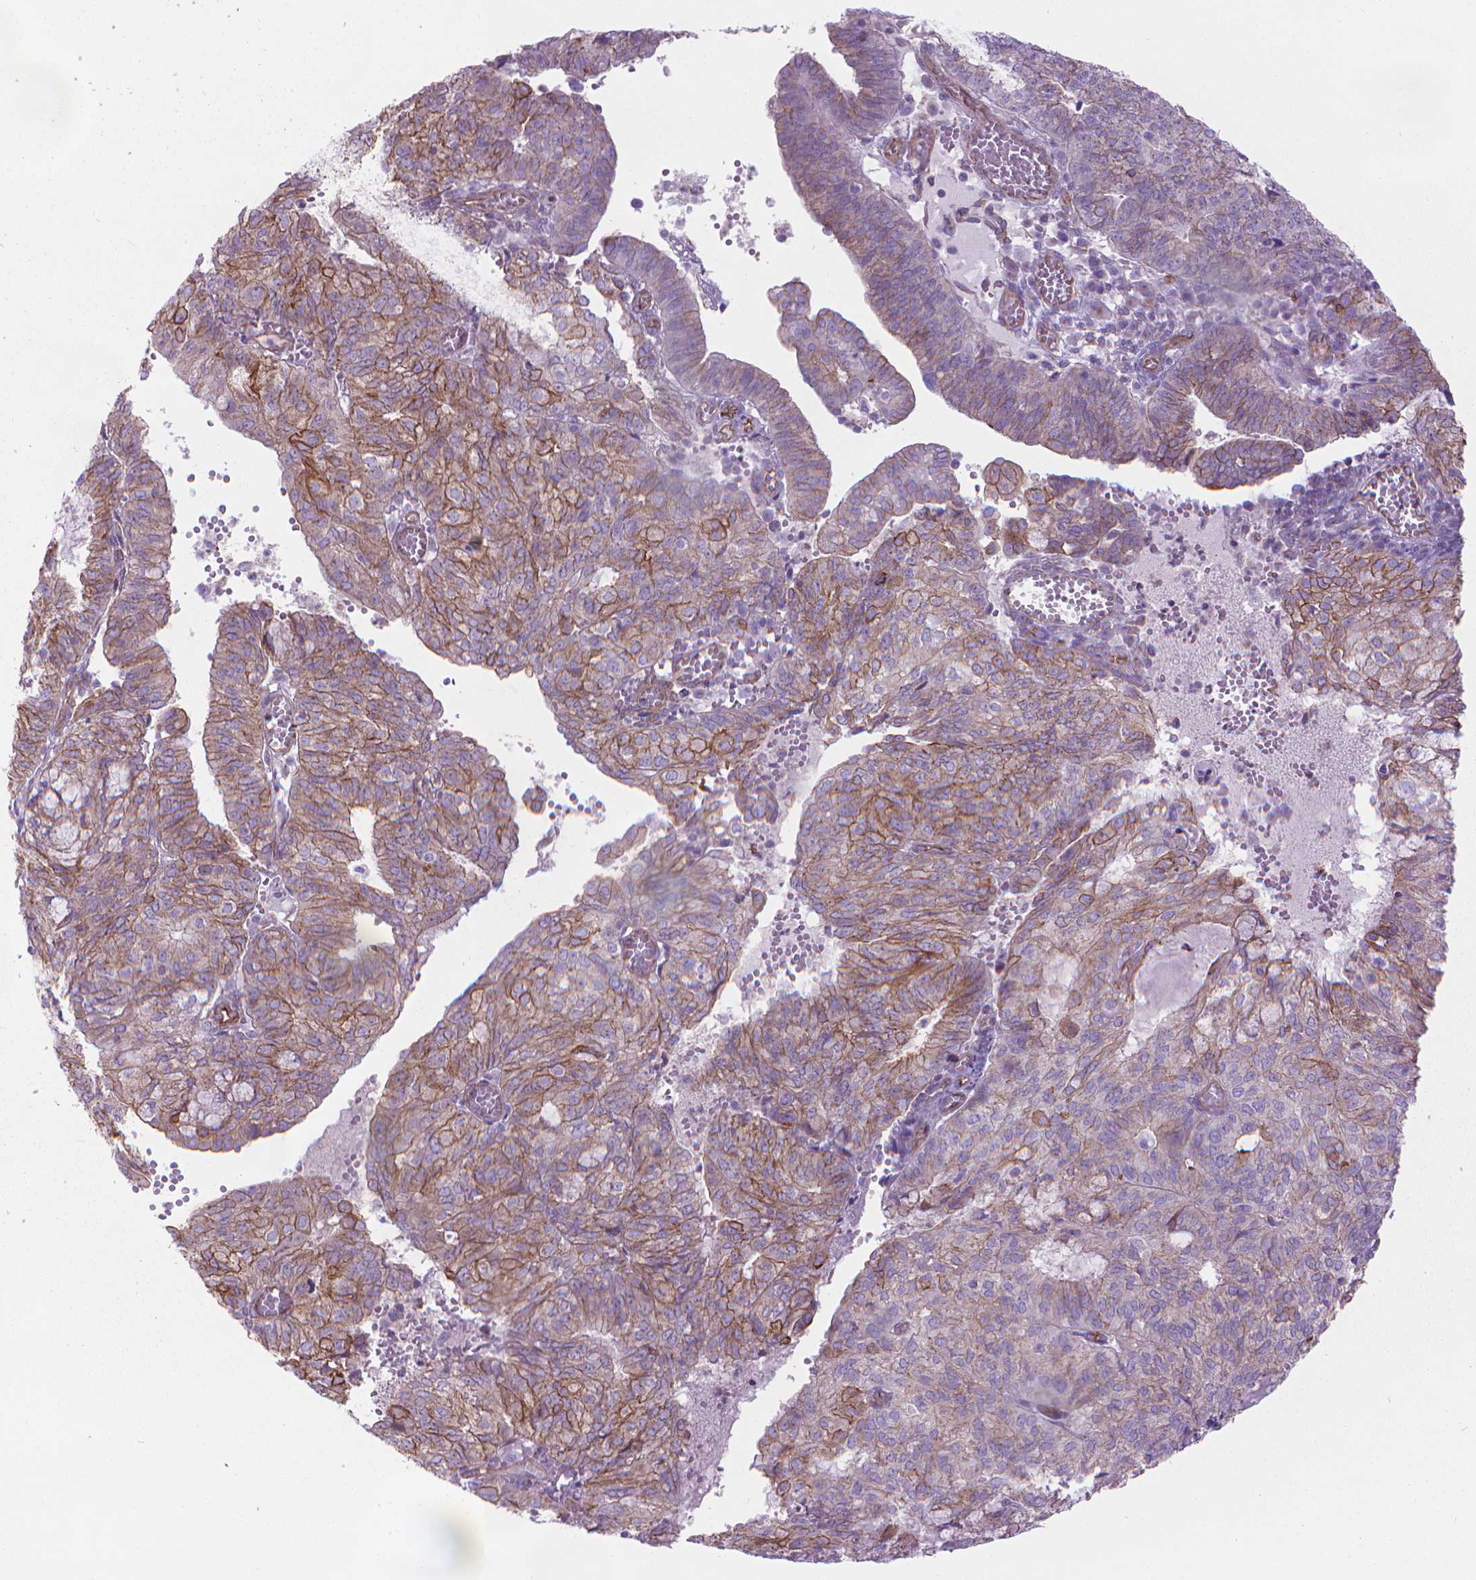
{"staining": {"intensity": "moderate", "quantity": "25%-75%", "location": "cytoplasmic/membranous"}, "tissue": "endometrial cancer", "cell_type": "Tumor cells", "image_type": "cancer", "snomed": [{"axis": "morphology", "description": "Adenocarcinoma, NOS"}, {"axis": "topography", "description": "Endometrium"}], "caption": "Protein positivity by immunohistochemistry (IHC) exhibits moderate cytoplasmic/membranous staining in about 25%-75% of tumor cells in endometrial adenocarcinoma.", "gene": "TENT5A", "patient": {"sex": "female", "age": 82}}